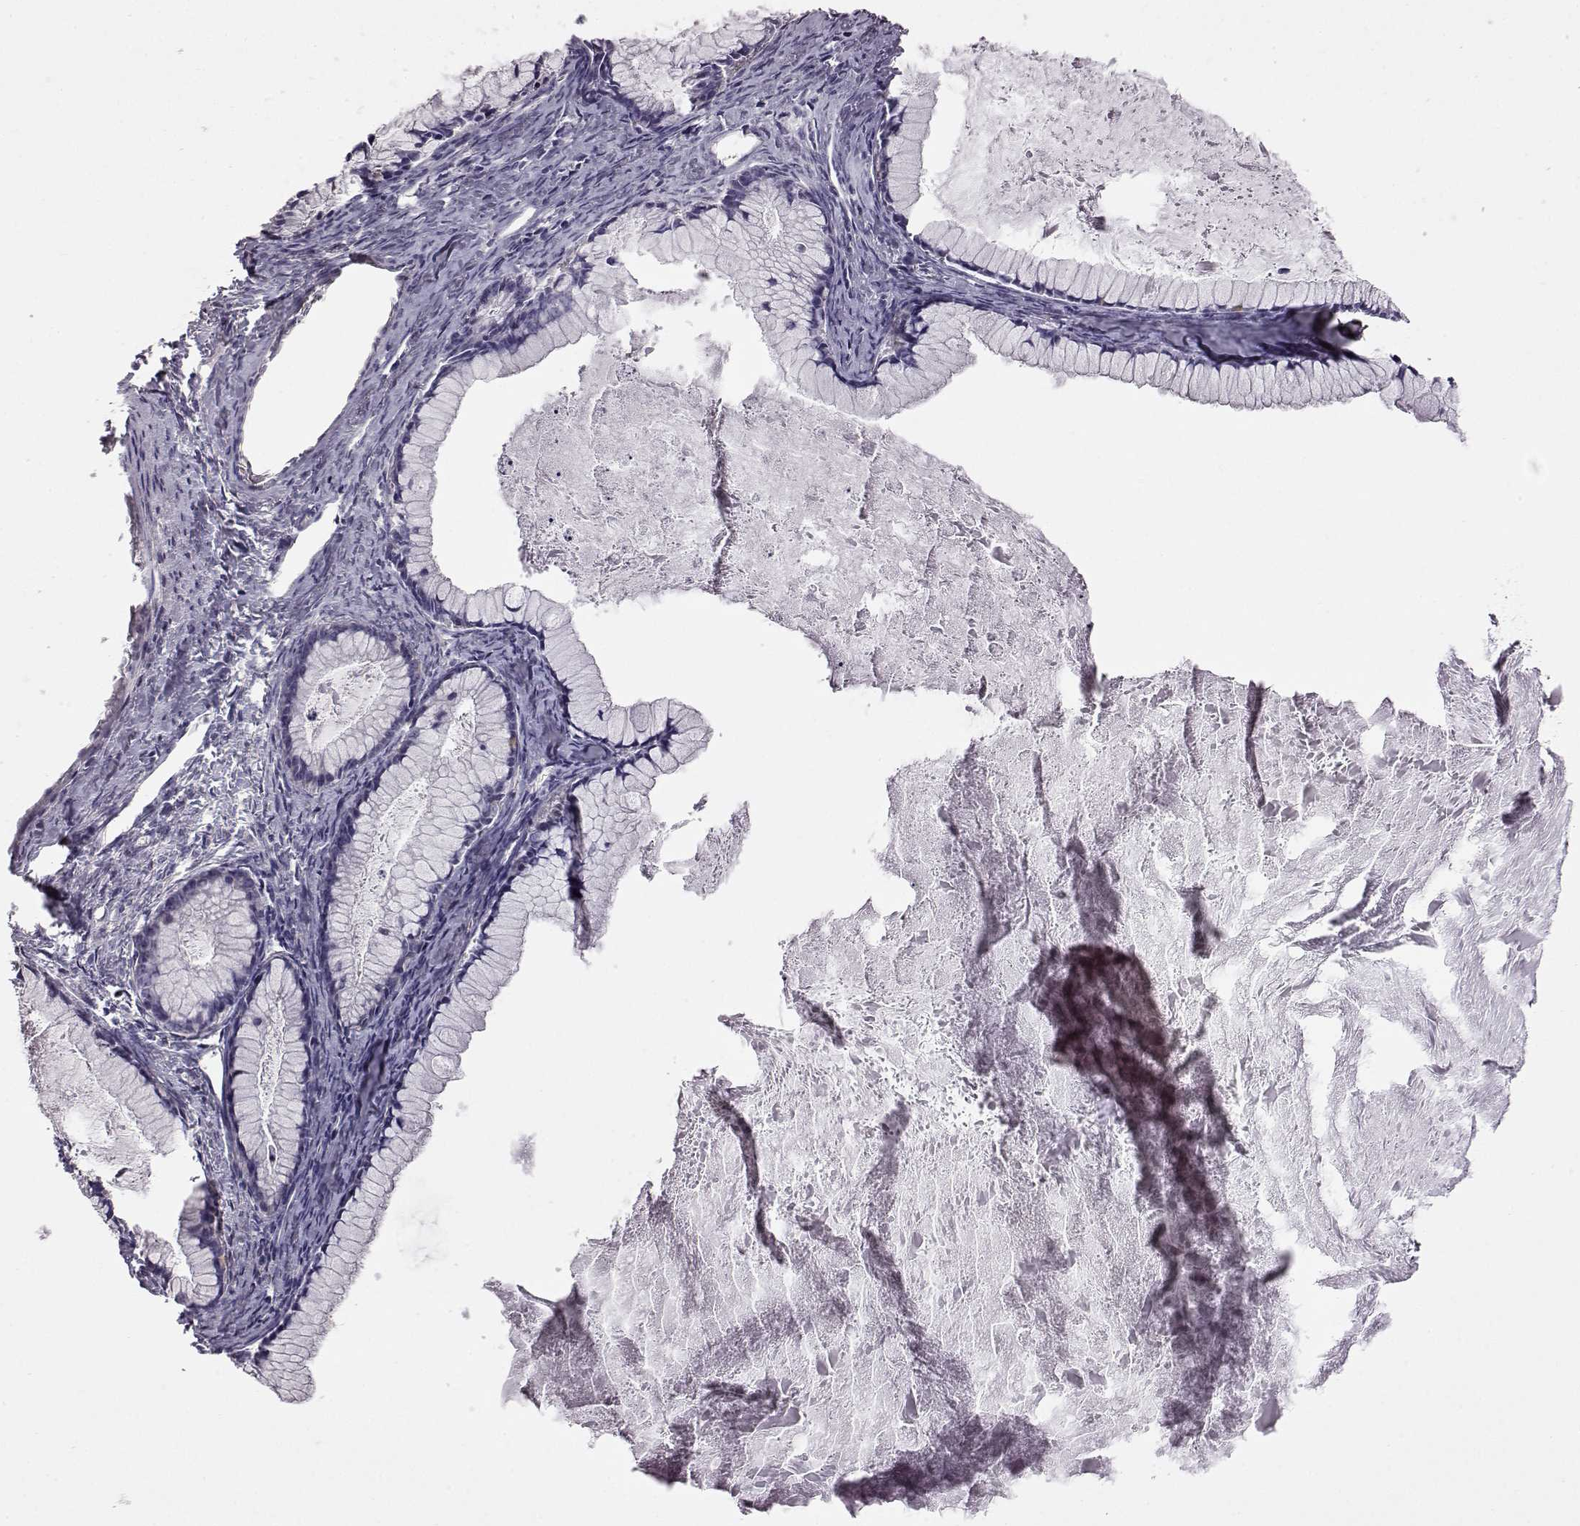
{"staining": {"intensity": "negative", "quantity": "none", "location": "none"}, "tissue": "ovarian cancer", "cell_type": "Tumor cells", "image_type": "cancer", "snomed": [{"axis": "morphology", "description": "Cystadenocarcinoma, mucinous, NOS"}, {"axis": "topography", "description": "Ovary"}], "caption": "DAB (3,3'-diaminobenzidine) immunohistochemical staining of mucinous cystadenocarcinoma (ovarian) displays no significant positivity in tumor cells. (DAB (3,3'-diaminobenzidine) immunohistochemistry visualized using brightfield microscopy, high magnification).", "gene": "ADGRG2", "patient": {"sex": "female", "age": 41}}